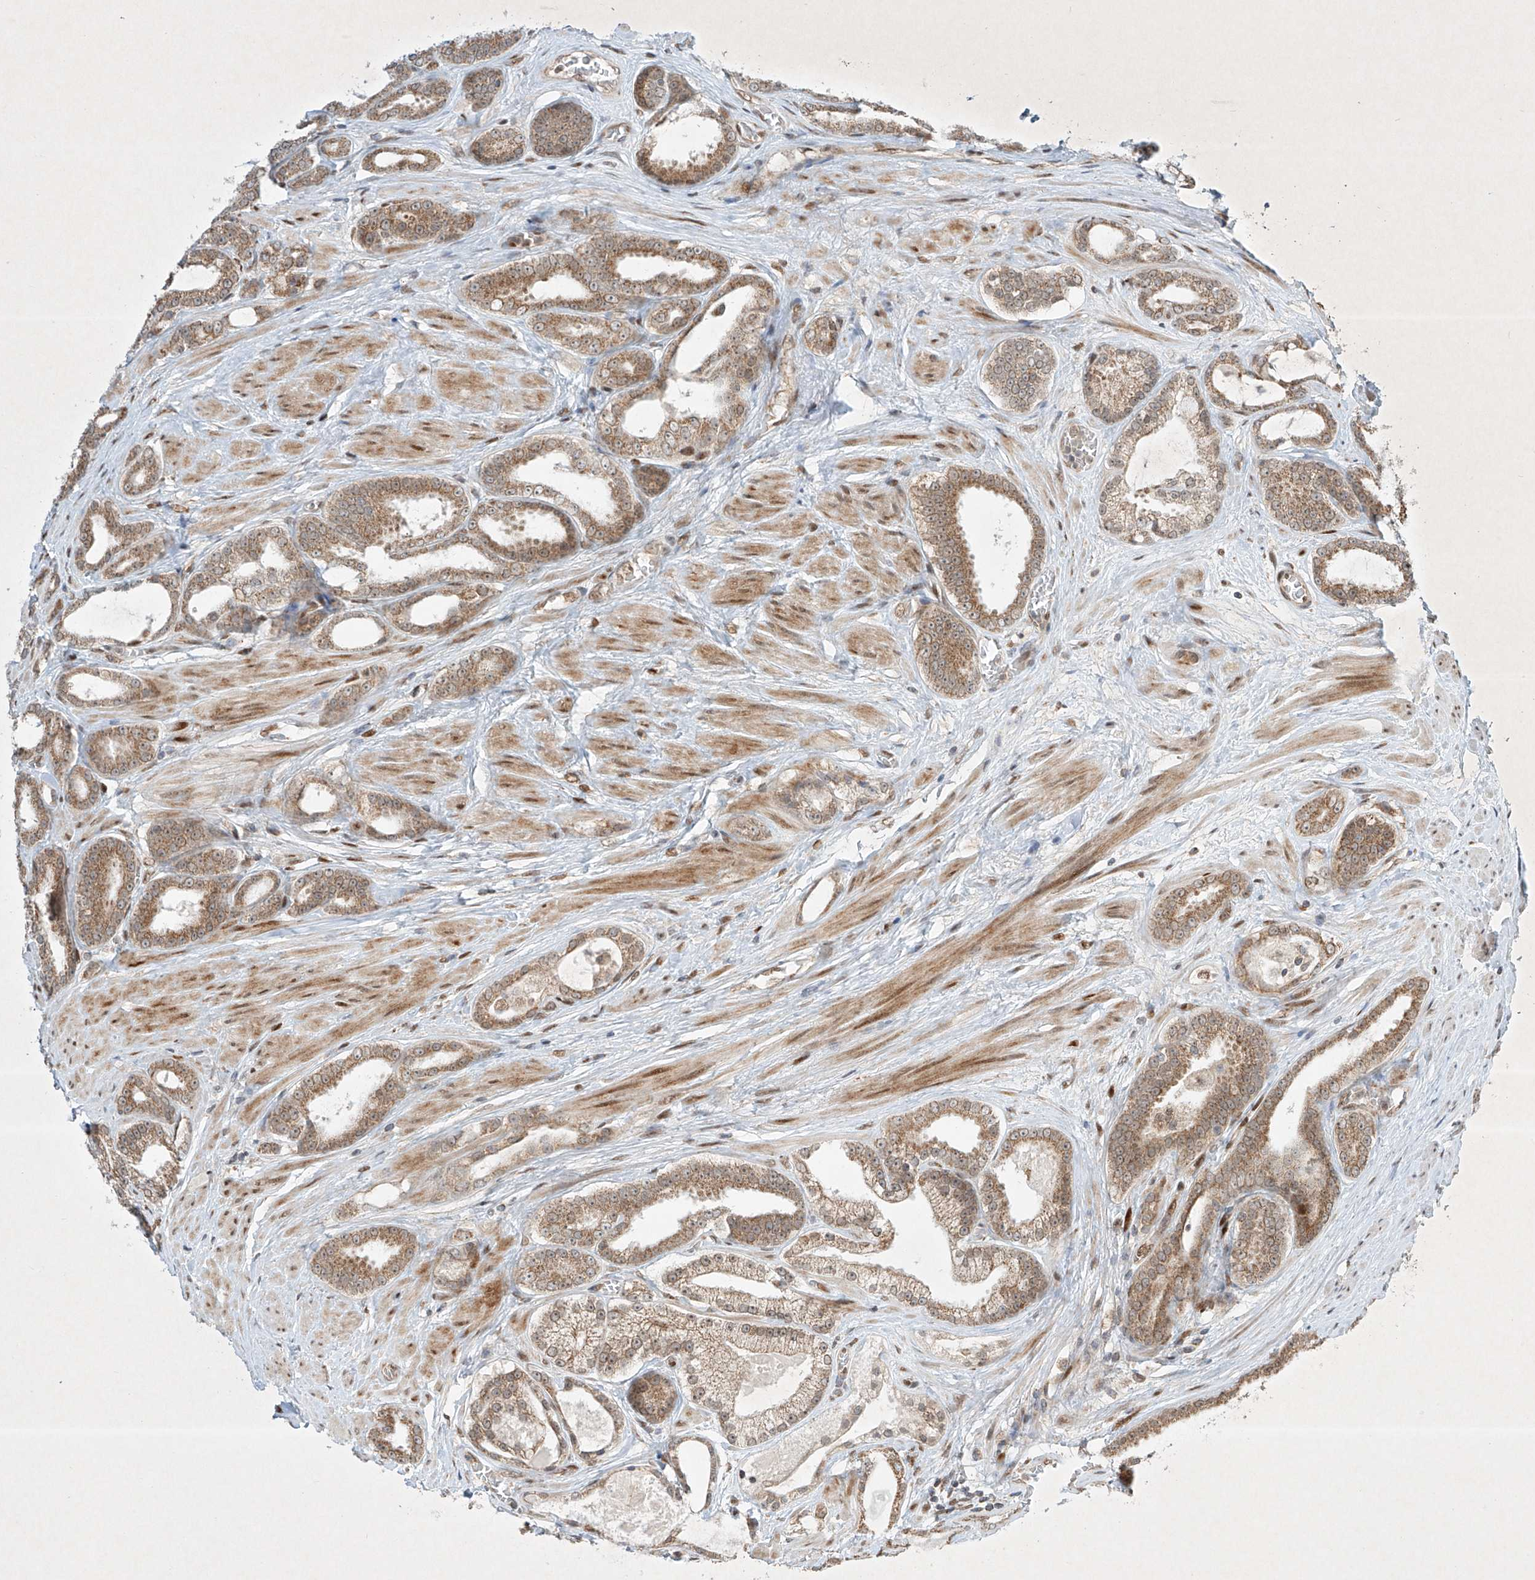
{"staining": {"intensity": "moderate", "quantity": ">75%", "location": "cytoplasmic/membranous"}, "tissue": "prostate cancer", "cell_type": "Tumor cells", "image_type": "cancer", "snomed": [{"axis": "morphology", "description": "Adenocarcinoma, High grade"}, {"axis": "topography", "description": "Prostate"}], "caption": "This is a photomicrograph of IHC staining of prostate cancer, which shows moderate expression in the cytoplasmic/membranous of tumor cells.", "gene": "EPG5", "patient": {"sex": "male", "age": 60}}